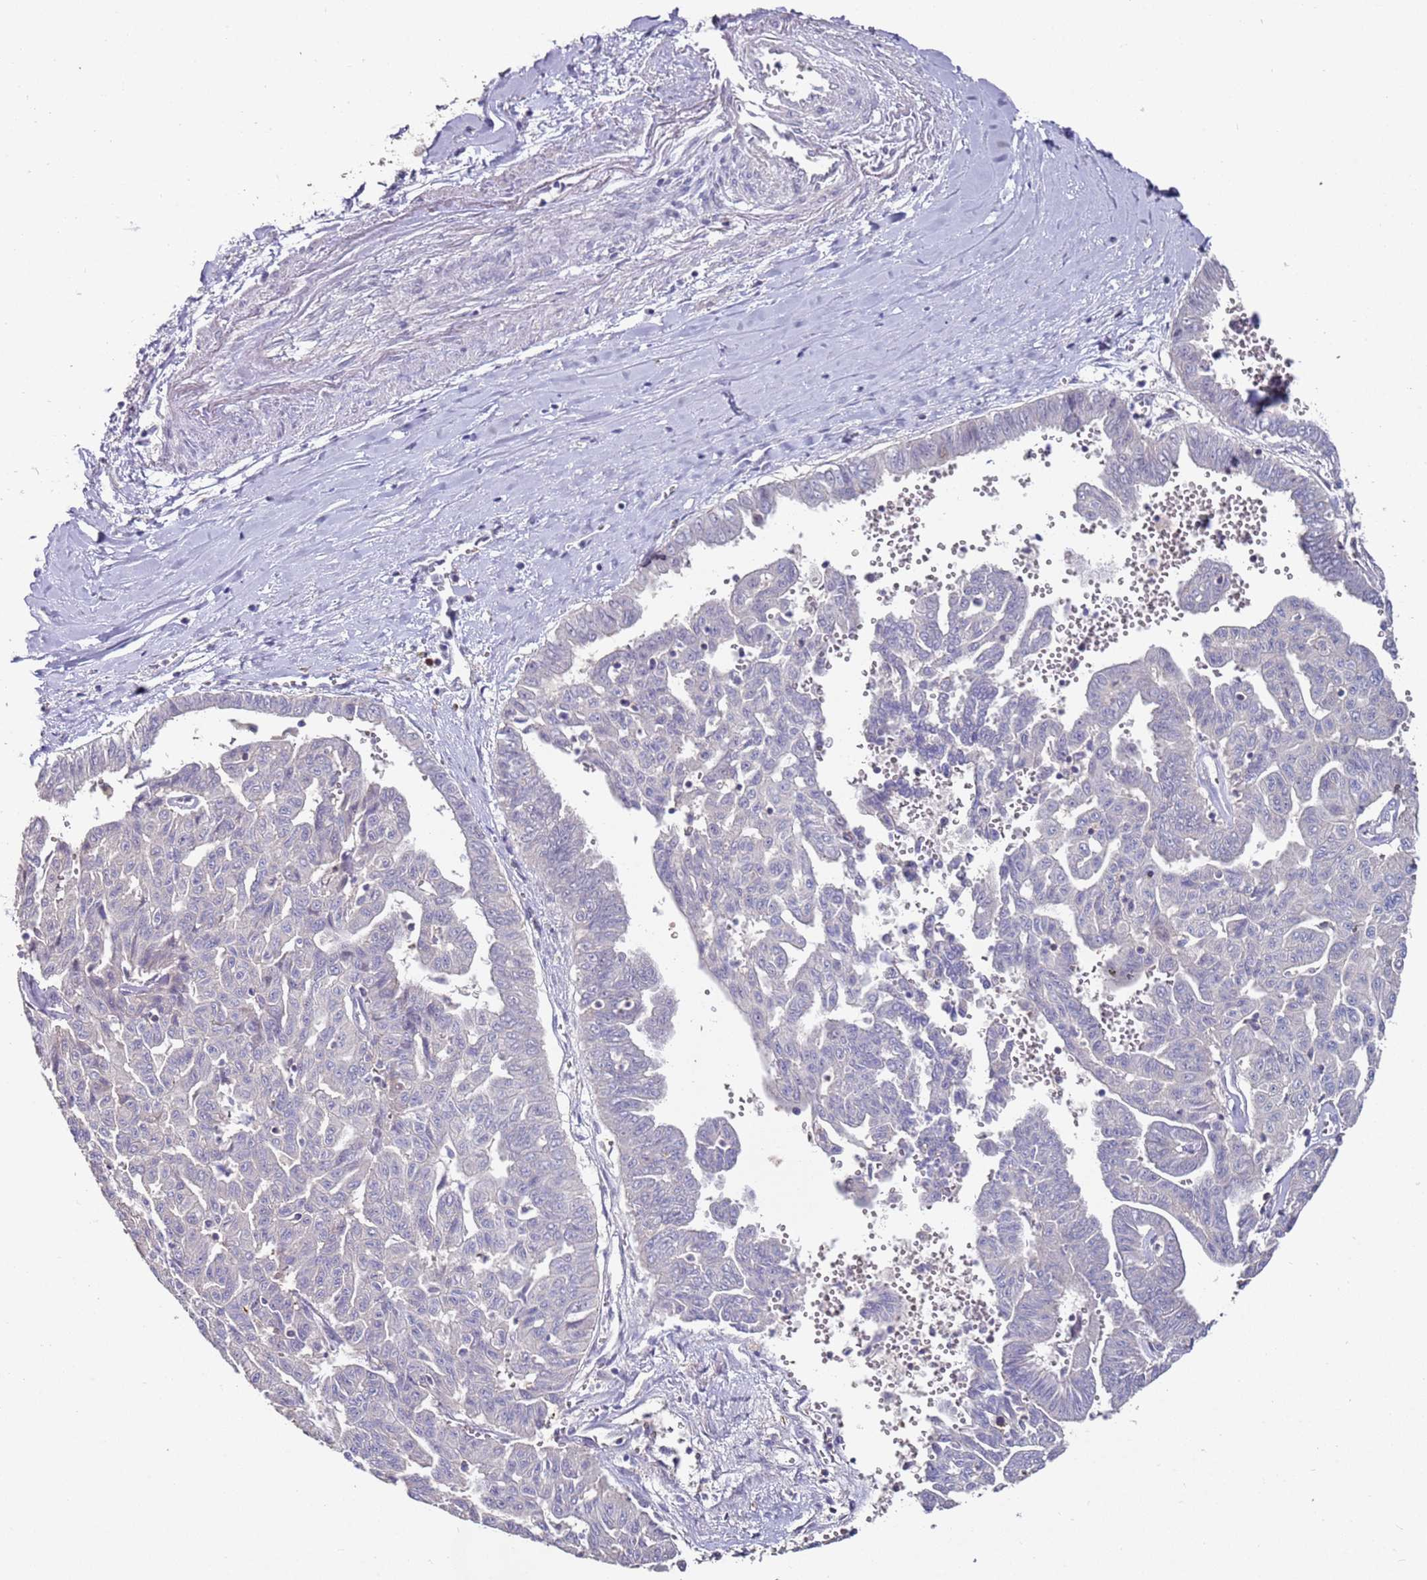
{"staining": {"intensity": "negative", "quantity": "none", "location": "none"}, "tissue": "liver cancer", "cell_type": "Tumor cells", "image_type": "cancer", "snomed": [{"axis": "morphology", "description": "Cholangiocarcinoma"}, {"axis": "topography", "description": "Liver"}], "caption": "Immunohistochemistry (IHC) image of cholangiocarcinoma (liver) stained for a protein (brown), which demonstrates no positivity in tumor cells.", "gene": "LACC1", "patient": {"sex": "female", "age": 77}}